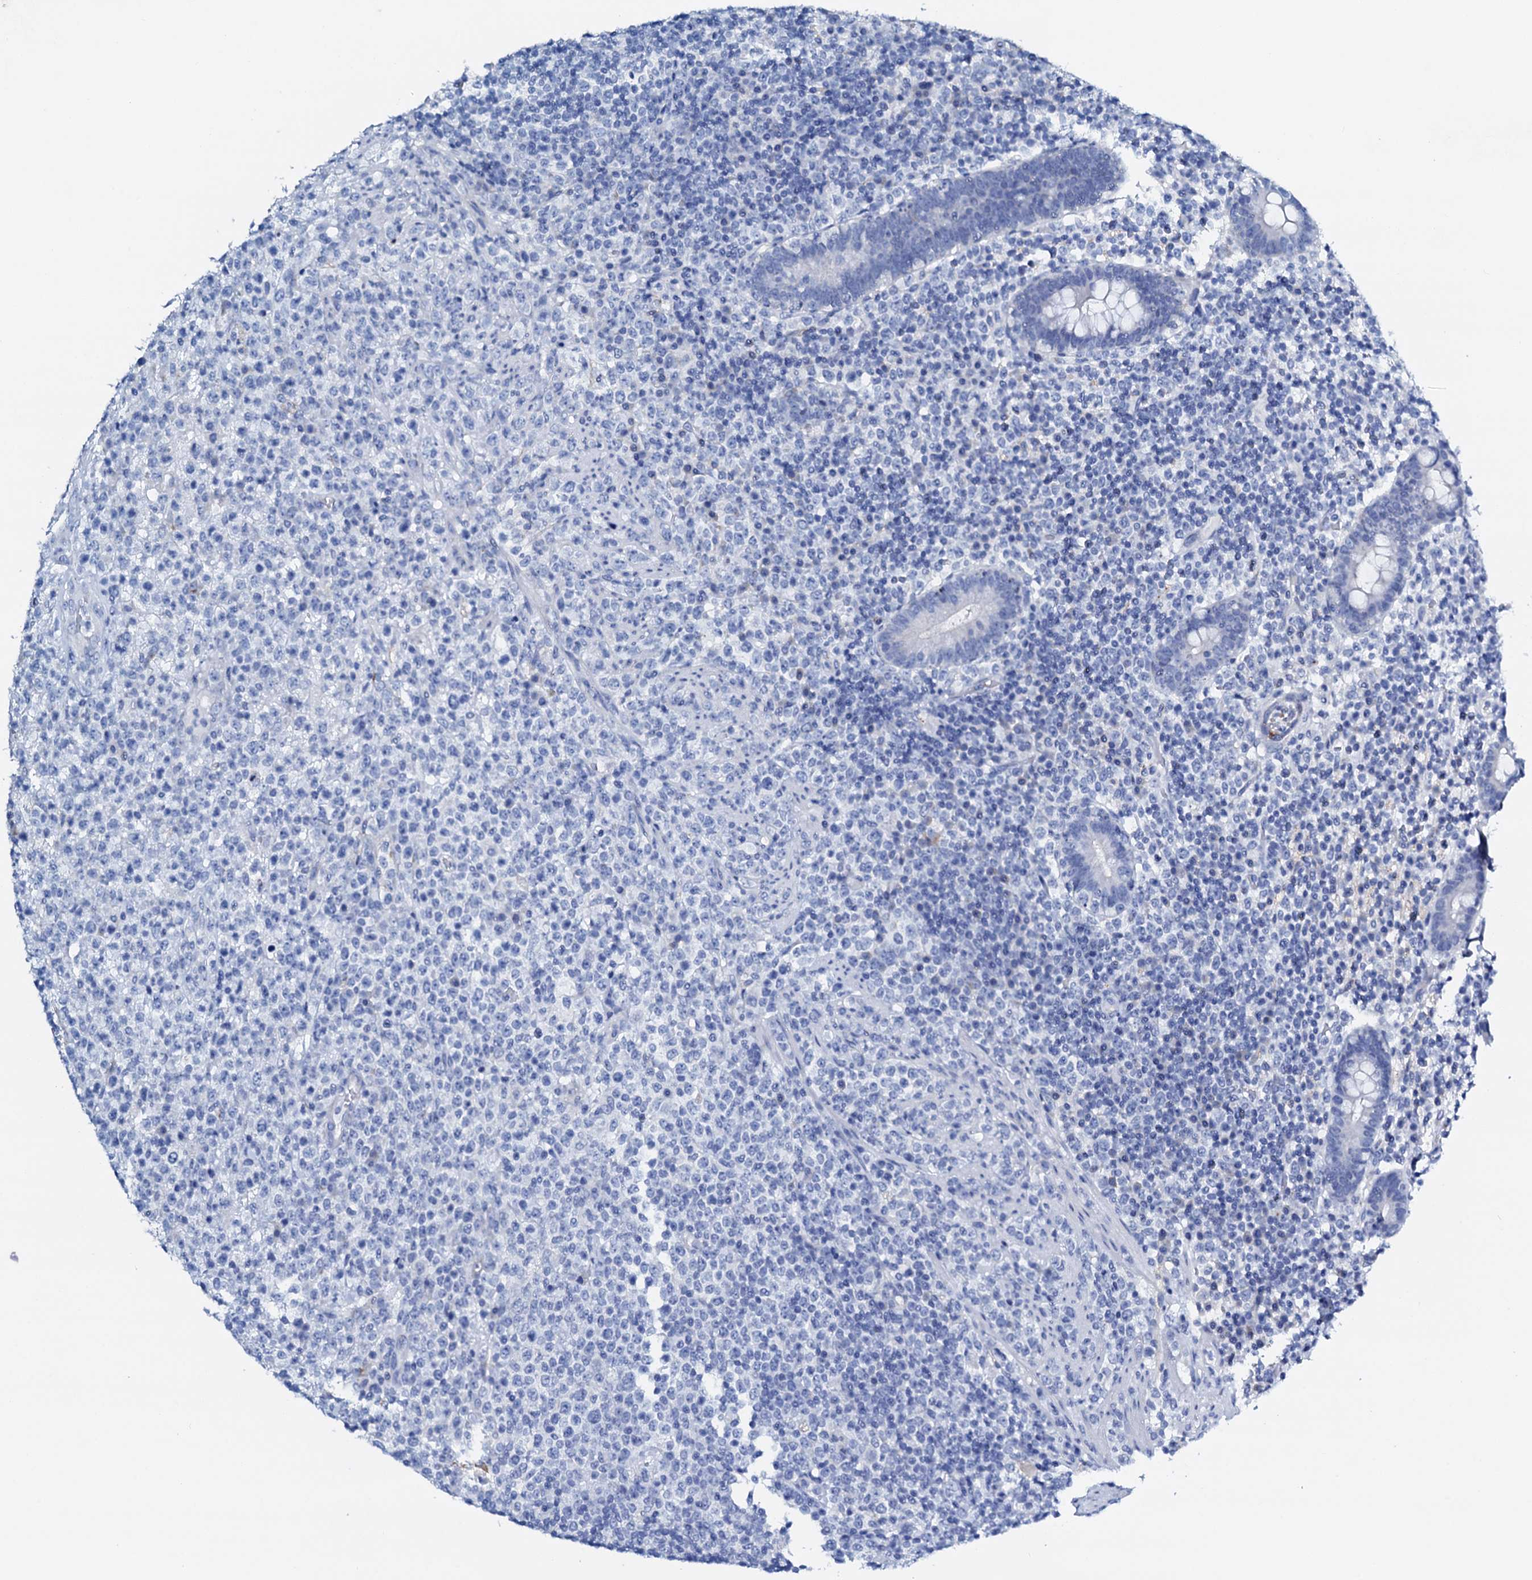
{"staining": {"intensity": "negative", "quantity": "none", "location": "none"}, "tissue": "lymphoma", "cell_type": "Tumor cells", "image_type": "cancer", "snomed": [{"axis": "morphology", "description": "Malignant lymphoma, non-Hodgkin's type, High grade"}, {"axis": "topography", "description": "Colon"}], "caption": "High magnification brightfield microscopy of high-grade malignant lymphoma, non-Hodgkin's type stained with DAB (brown) and counterstained with hematoxylin (blue): tumor cells show no significant expression. (DAB (3,3'-diaminobenzidine) IHC with hematoxylin counter stain).", "gene": "AMER2", "patient": {"sex": "female", "age": 53}}